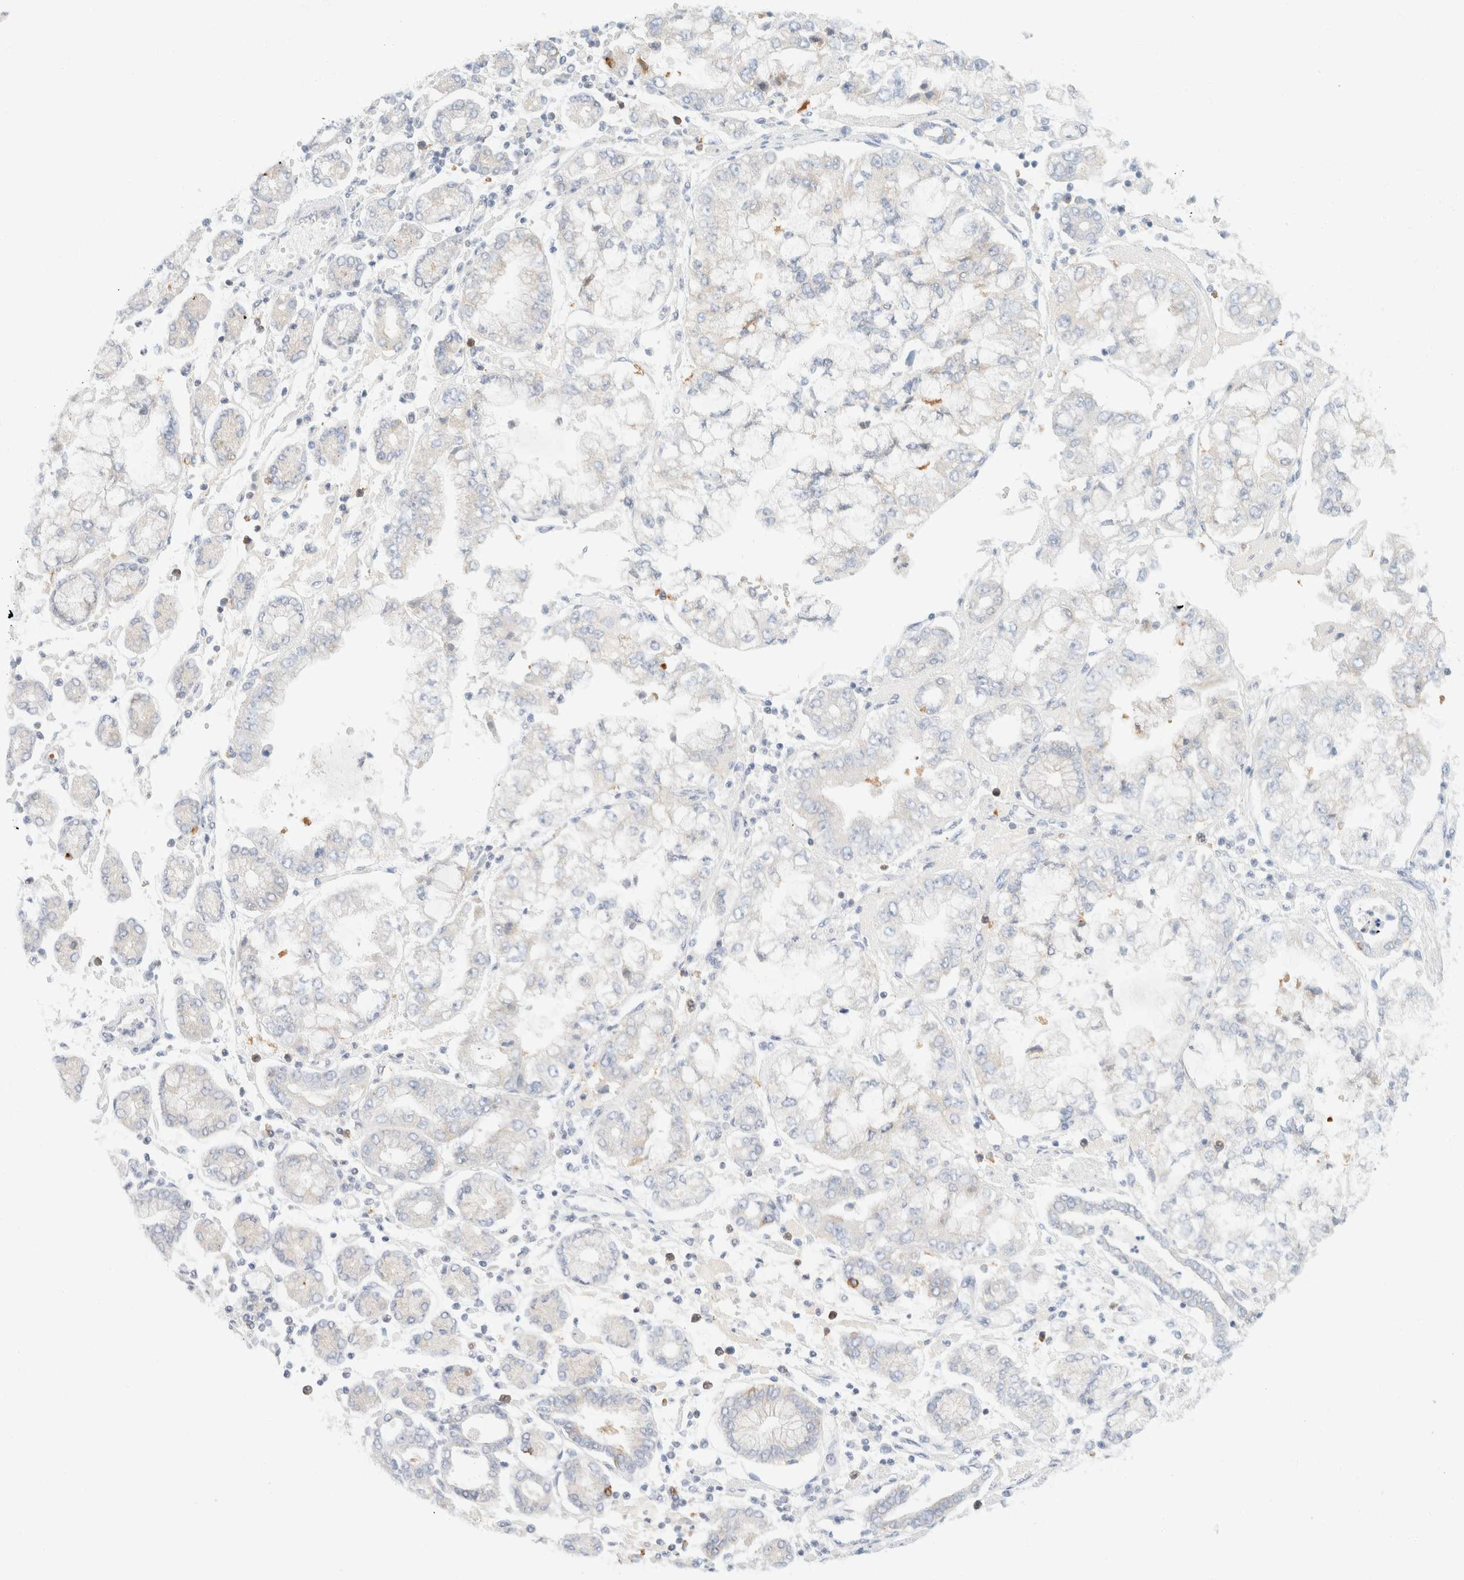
{"staining": {"intensity": "negative", "quantity": "none", "location": "none"}, "tissue": "stomach cancer", "cell_type": "Tumor cells", "image_type": "cancer", "snomed": [{"axis": "morphology", "description": "Adenocarcinoma, NOS"}, {"axis": "topography", "description": "Stomach"}], "caption": "This image is of stomach cancer (adenocarcinoma) stained with immunohistochemistry (IHC) to label a protein in brown with the nuclei are counter-stained blue. There is no staining in tumor cells.", "gene": "SH3GLB2", "patient": {"sex": "male", "age": 76}}